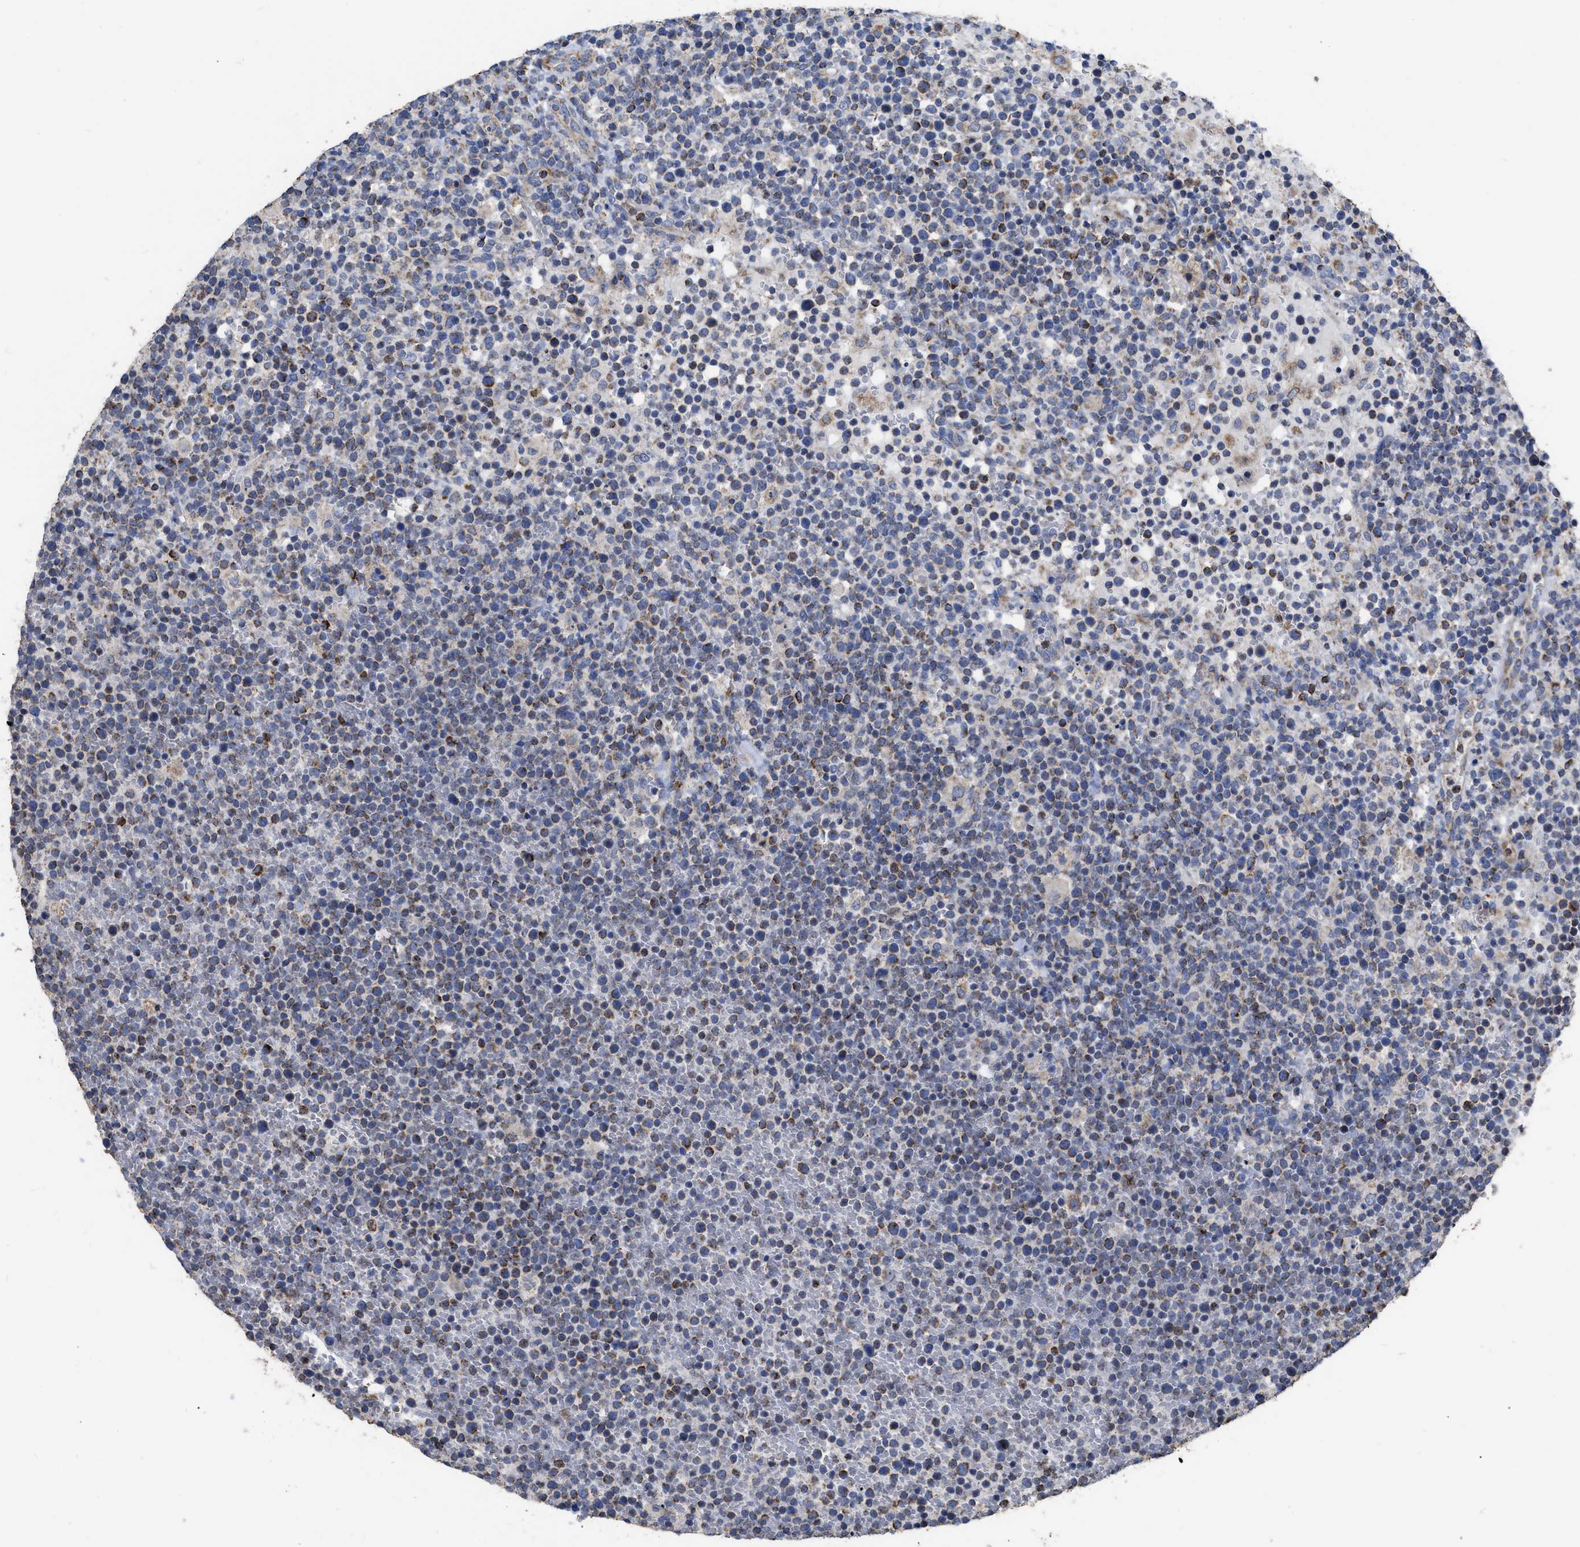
{"staining": {"intensity": "moderate", "quantity": ">75%", "location": "cytoplasmic/membranous"}, "tissue": "lymphoma", "cell_type": "Tumor cells", "image_type": "cancer", "snomed": [{"axis": "morphology", "description": "Malignant lymphoma, non-Hodgkin's type, High grade"}, {"axis": "topography", "description": "Lymph node"}], "caption": "Moderate cytoplasmic/membranous positivity for a protein is present in about >75% of tumor cells of high-grade malignant lymphoma, non-Hodgkin's type using immunohistochemistry (IHC).", "gene": "AK2", "patient": {"sex": "male", "age": 61}}